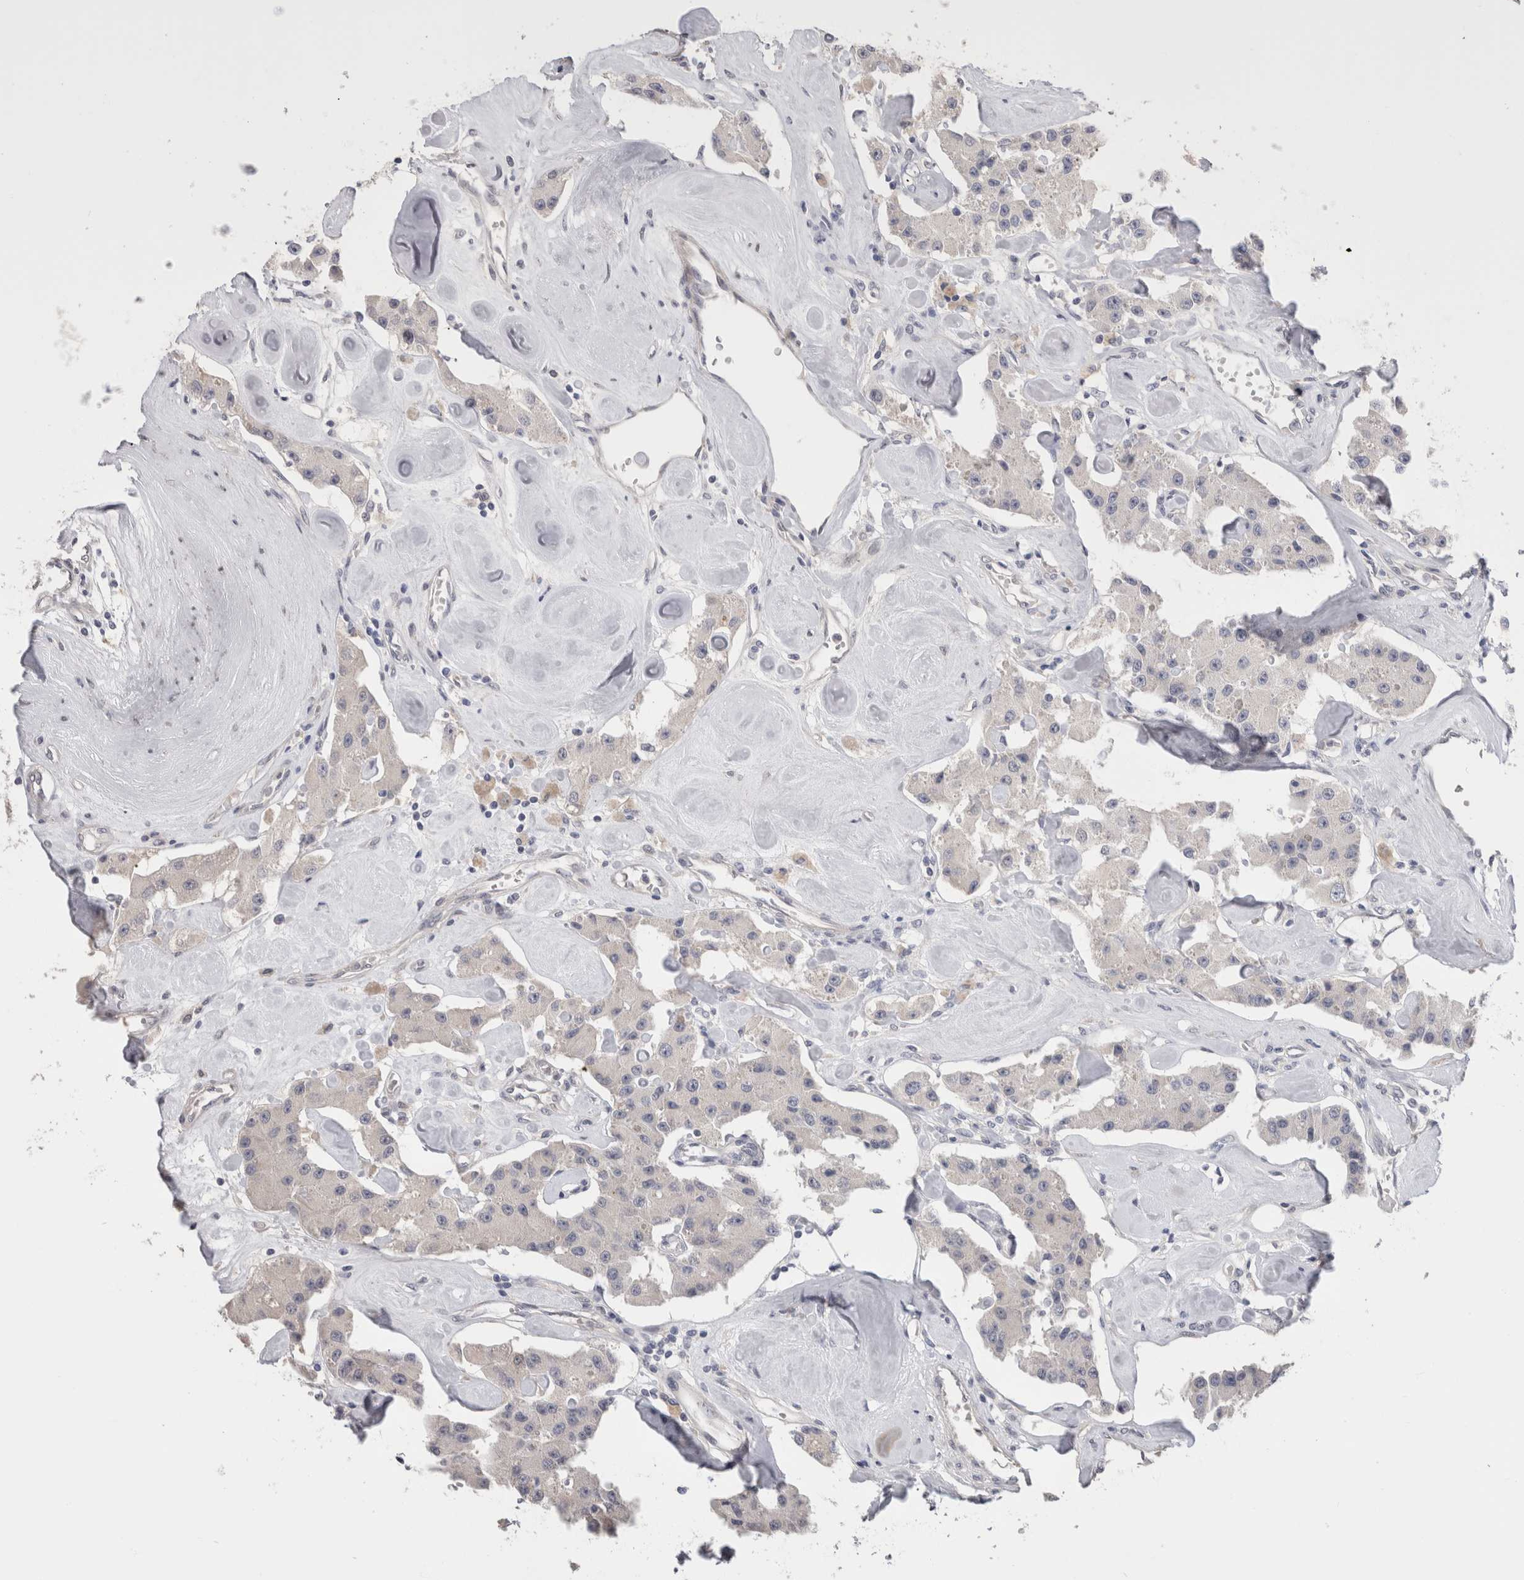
{"staining": {"intensity": "negative", "quantity": "none", "location": "none"}, "tissue": "carcinoid", "cell_type": "Tumor cells", "image_type": "cancer", "snomed": [{"axis": "morphology", "description": "Carcinoid, malignant, NOS"}, {"axis": "topography", "description": "Pancreas"}], "caption": "Immunohistochemistry (IHC) micrograph of neoplastic tissue: human malignant carcinoid stained with DAB (3,3'-diaminobenzidine) demonstrates no significant protein staining in tumor cells. (DAB (3,3'-diaminobenzidine) immunohistochemistry (IHC), high magnification).", "gene": "CRYBG1", "patient": {"sex": "male", "age": 41}}